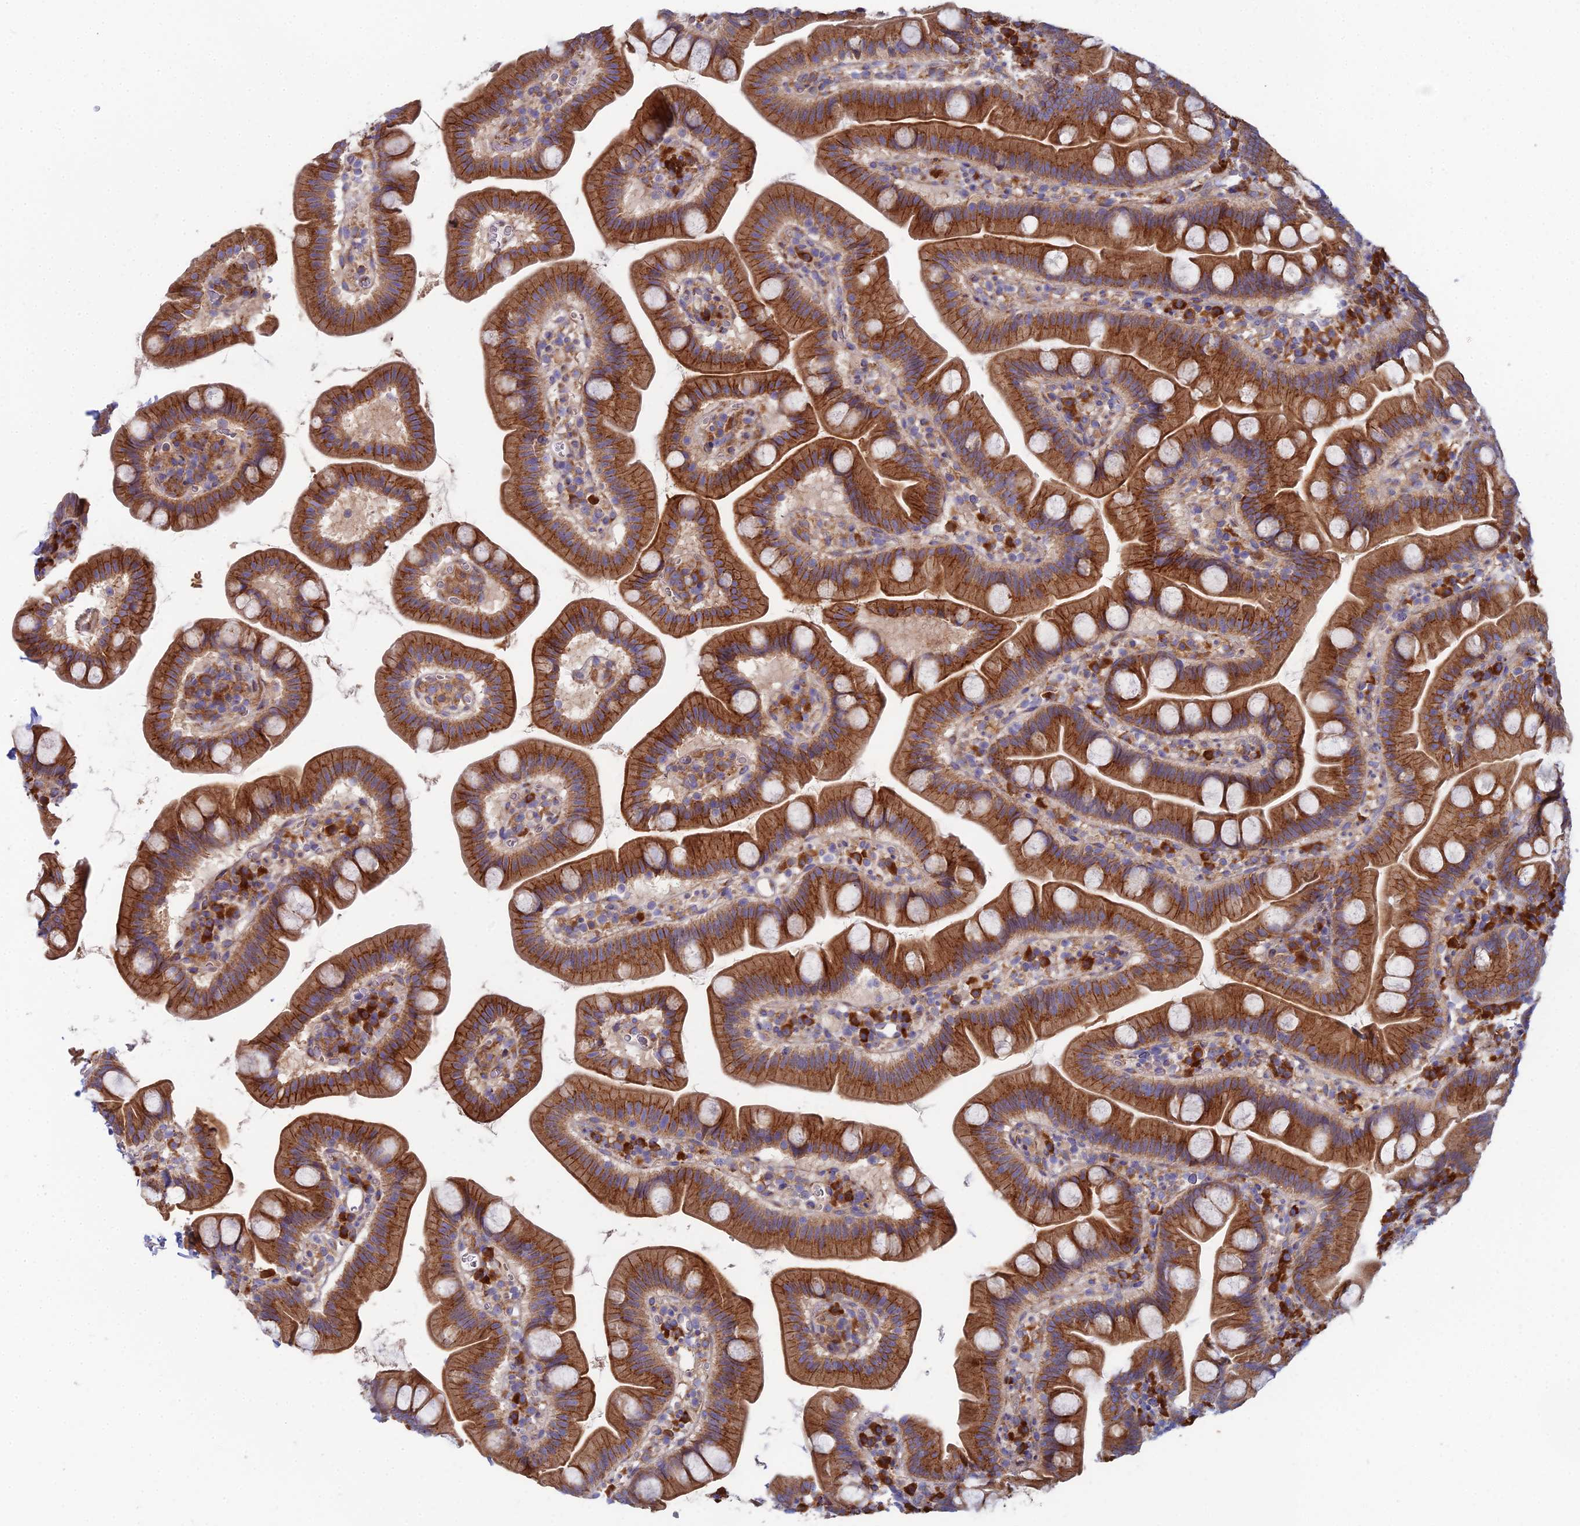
{"staining": {"intensity": "moderate", "quantity": ">75%", "location": "cytoplasmic/membranous"}, "tissue": "small intestine", "cell_type": "Glandular cells", "image_type": "normal", "snomed": [{"axis": "morphology", "description": "Normal tissue, NOS"}, {"axis": "topography", "description": "Small intestine"}], "caption": "Protein analysis of unremarkable small intestine displays moderate cytoplasmic/membranous staining in about >75% of glandular cells. Using DAB (3,3'-diaminobenzidine) (brown) and hematoxylin (blue) stains, captured at high magnification using brightfield microscopy.", "gene": "CLCN3", "patient": {"sex": "female", "age": 68}}